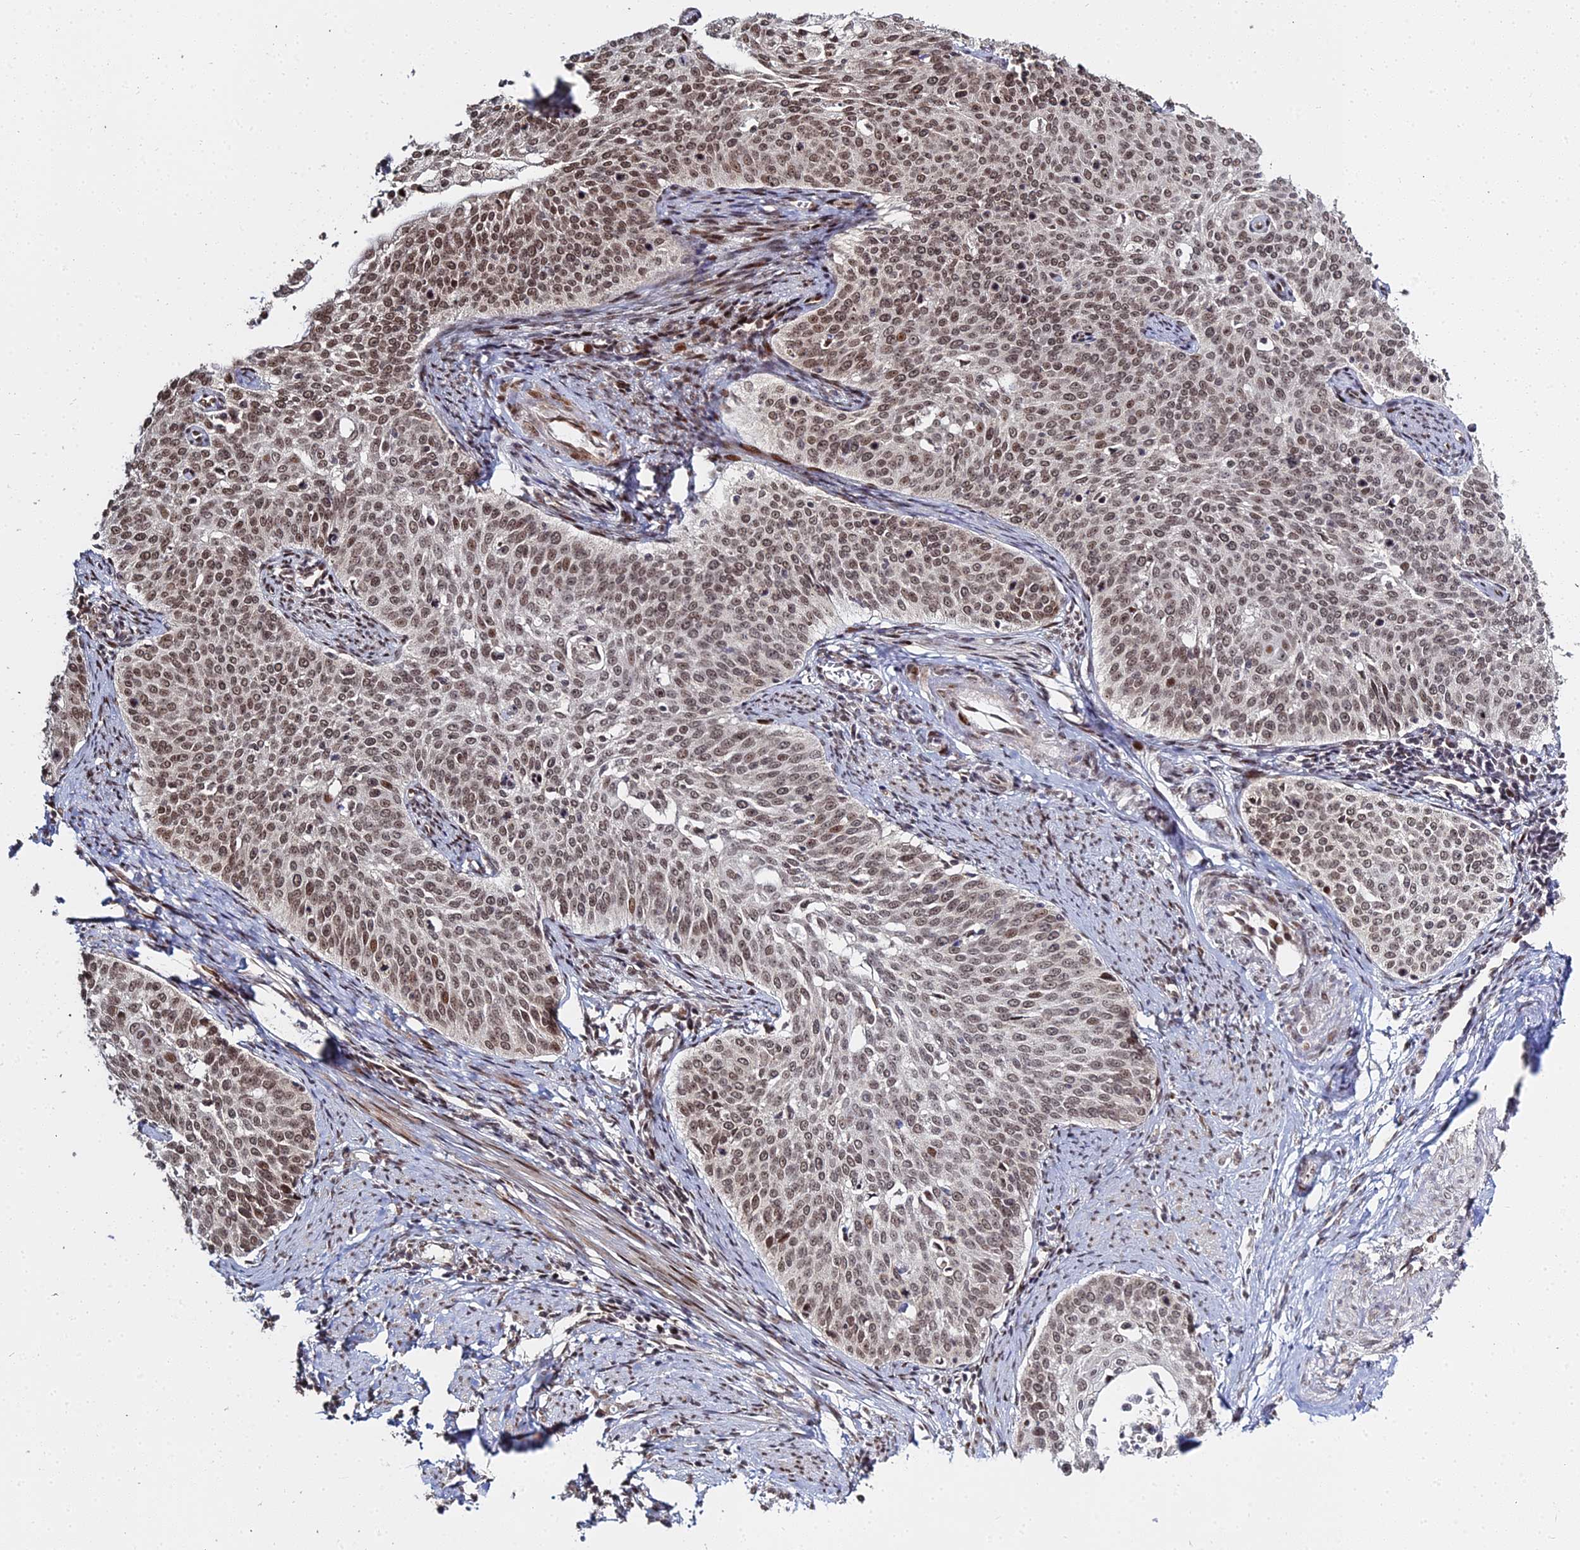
{"staining": {"intensity": "moderate", "quantity": ">75%", "location": "nuclear"}, "tissue": "cervical cancer", "cell_type": "Tumor cells", "image_type": "cancer", "snomed": [{"axis": "morphology", "description": "Squamous cell carcinoma, NOS"}, {"axis": "topography", "description": "Cervix"}], "caption": "A brown stain shows moderate nuclear positivity of a protein in human cervical cancer (squamous cell carcinoma) tumor cells.", "gene": "ABCA2", "patient": {"sex": "female", "age": 44}}